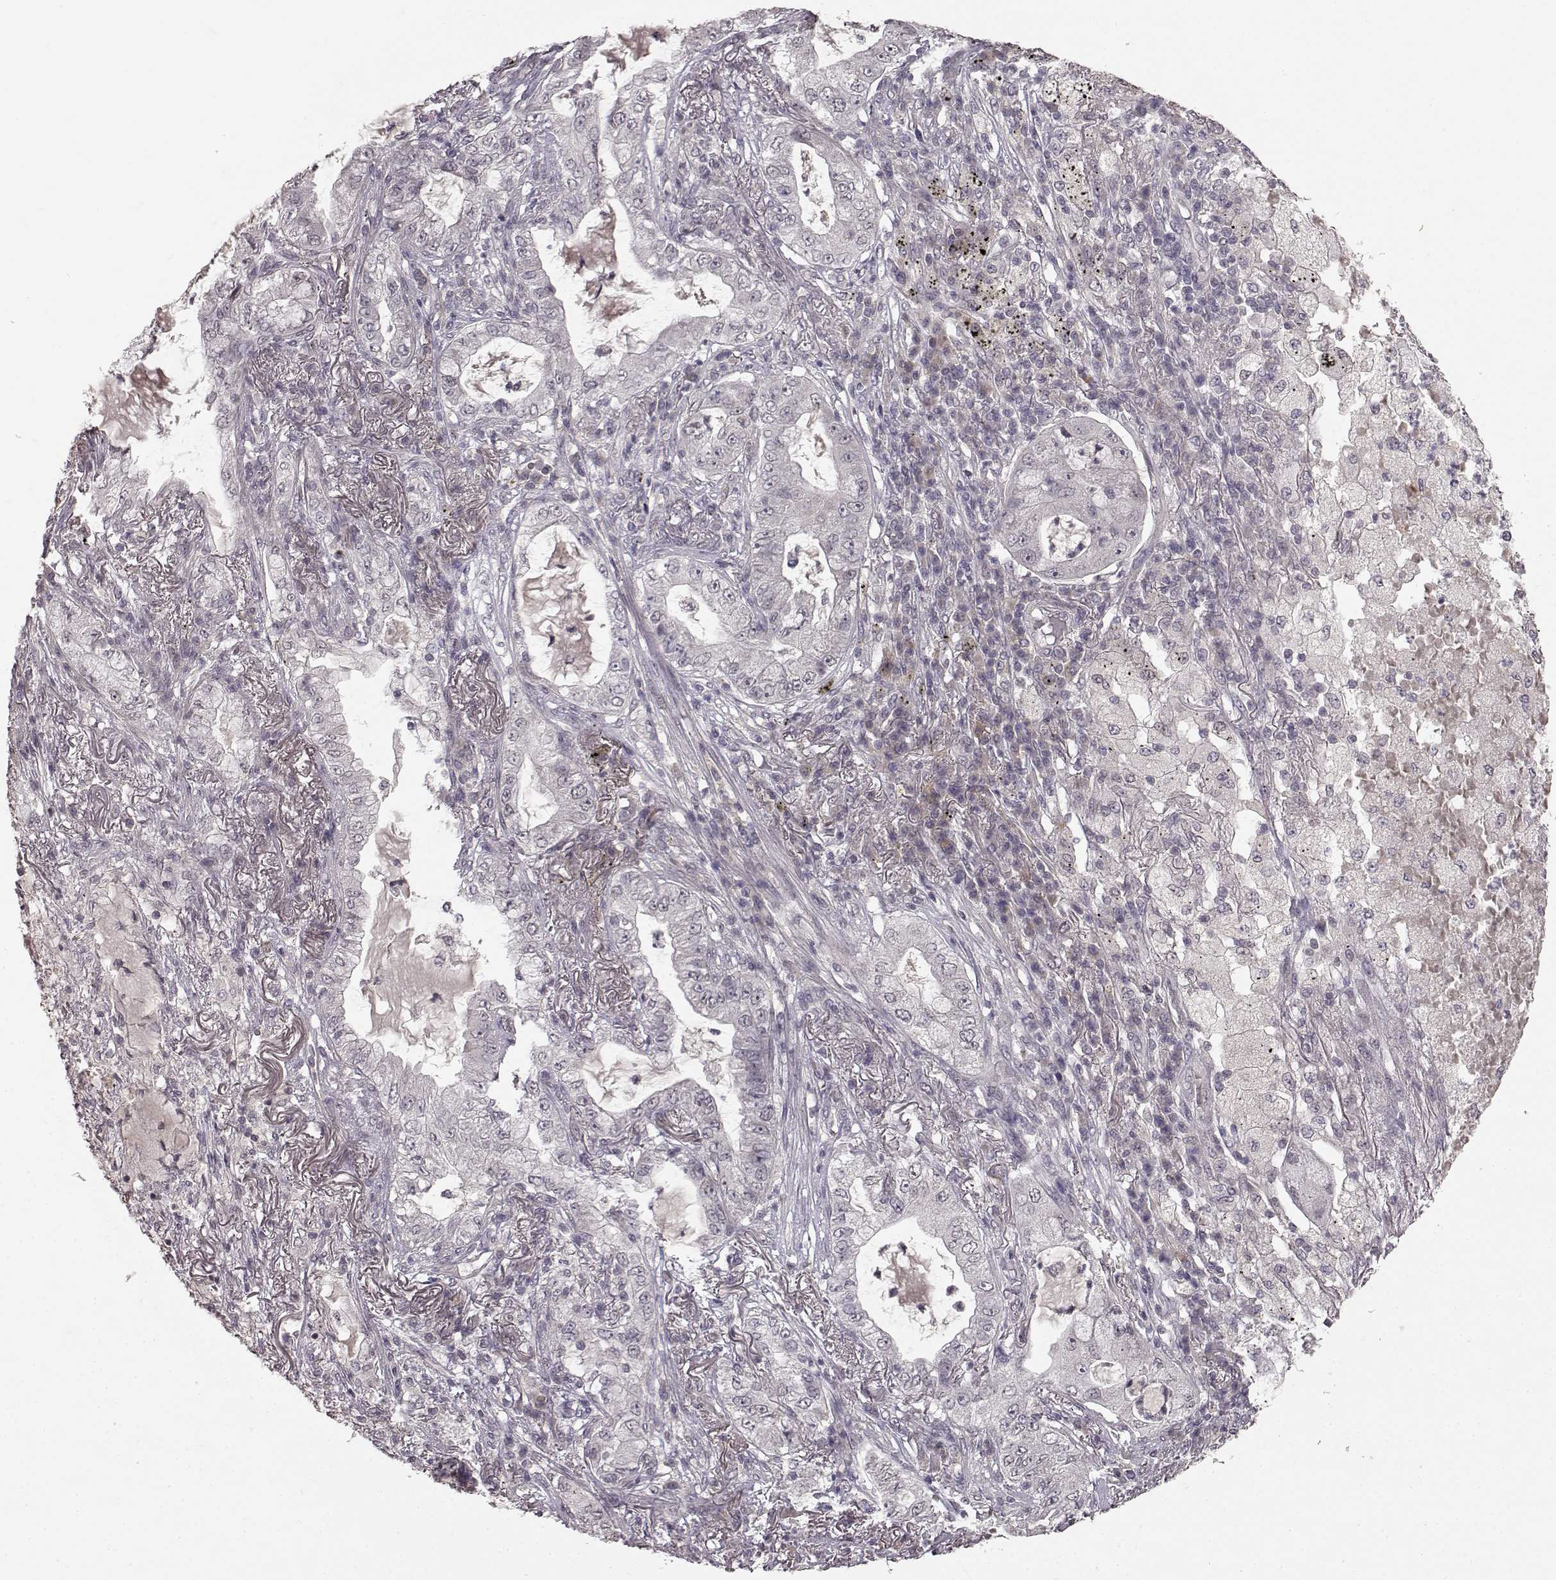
{"staining": {"intensity": "negative", "quantity": "none", "location": "none"}, "tissue": "lung cancer", "cell_type": "Tumor cells", "image_type": "cancer", "snomed": [{"axis": "morphology", "description": "Adenocarcinoma, NOS"}, {"axis": "topography", "description": "Lung"}], "caption": "Immunohistochemistry of human lung cancer shows no positivity in tumor cells.", "gene": "NTRK2", "patient": {"sex": "female", "age": 73}}